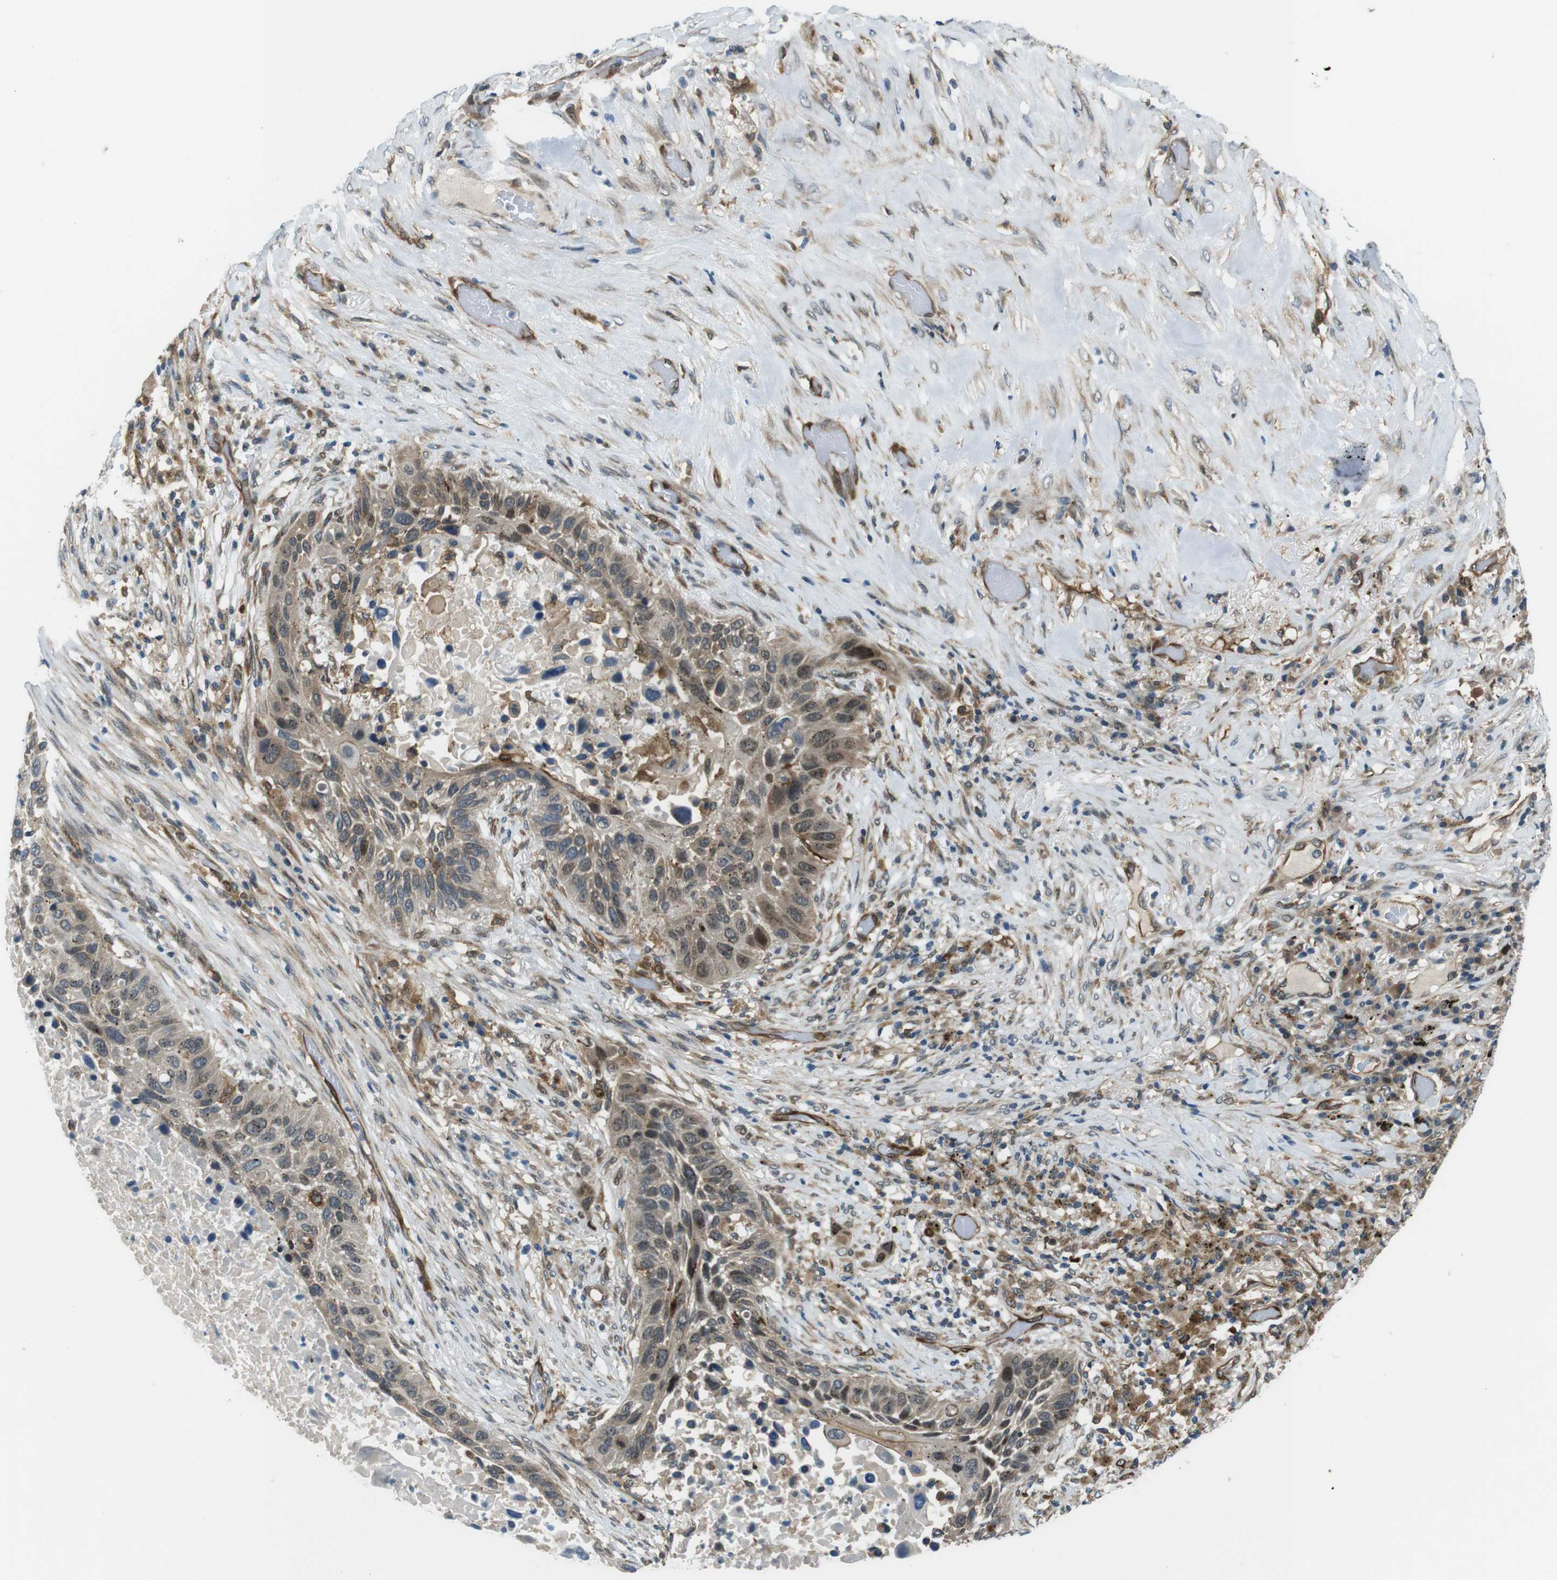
{"staining": {"intensity": "weak", "quantity": ">75%", "location": "cytoplasmic/membranous"}, "tissue": "lung cancer", "cell_type": "Tumor cells", "image_type": "cancer", "snomed": [{"axis": "morphology", "description": "Squamous cell carcinoma, NOS"}, {"axis": "topography", "description": "Lung"}], "caption": "Lung cancer stained with DAB immunohistochemistry reveals low levels of weak cytoplasmic/membranous staining in about >75% of tumor cells.", "gene": "PALD1", "patient": {"sex": "male", "age": 57}}